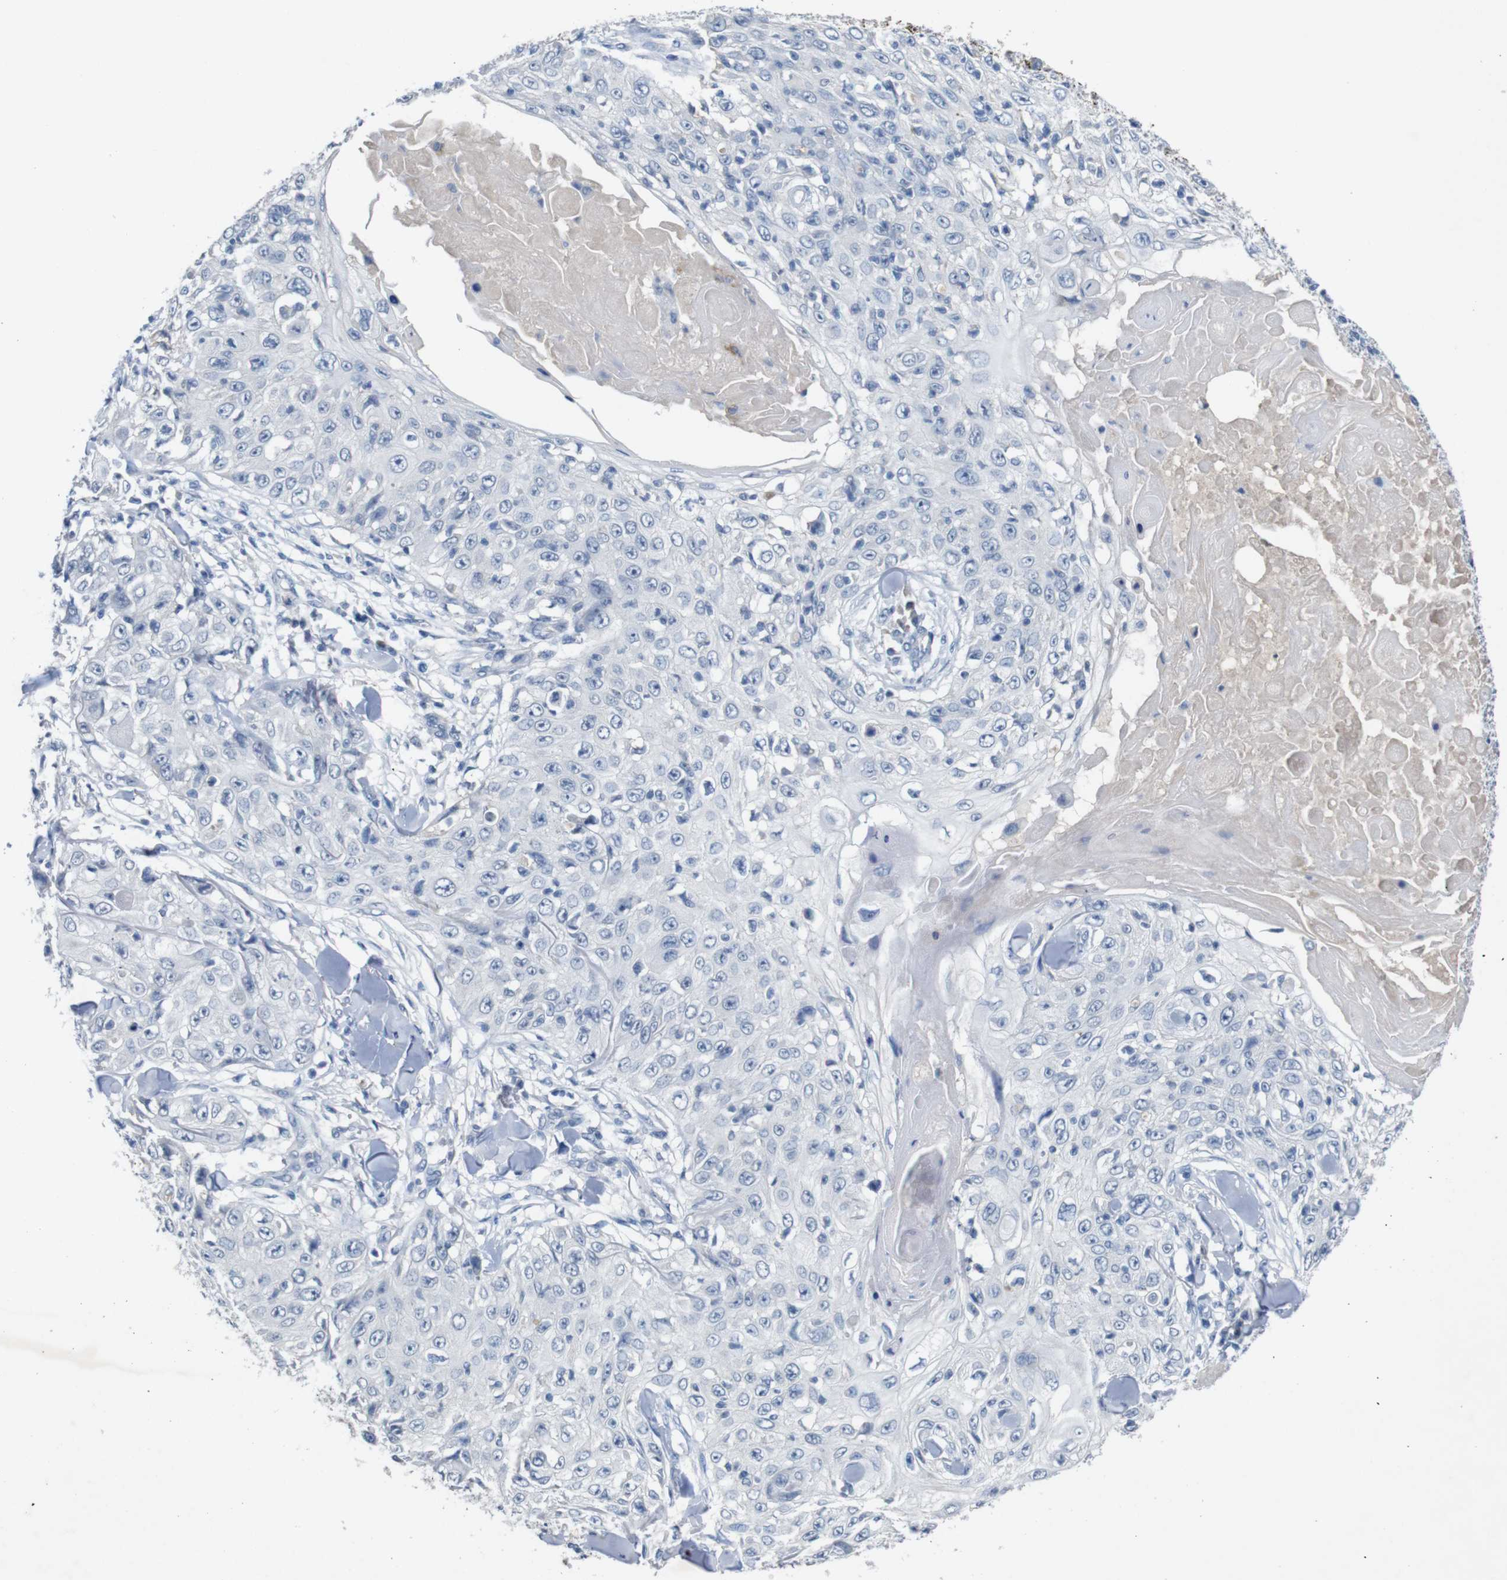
{"staining": {"intensity": "negative", "quantity": "none", "location": "none"}, "tissue": "skin cancer", "cell_type": "Tumor cells", "image_type": "cancer", "snomed": [{"axis": "morphology", "description": "Squamous cell carcinoma, NOS"}, {"axis": "topography", "description": "Skin"}], "caption": "IHC image of human skin cancer stained for a protein (brown), which reveals no positivity in tumor cells. The staining is performed using DAB brown chromogen with nuclei counter-stained in using hematoxylin.", "gene": "SLC2A8", "patient": {"sex": "male", "age": 86}}